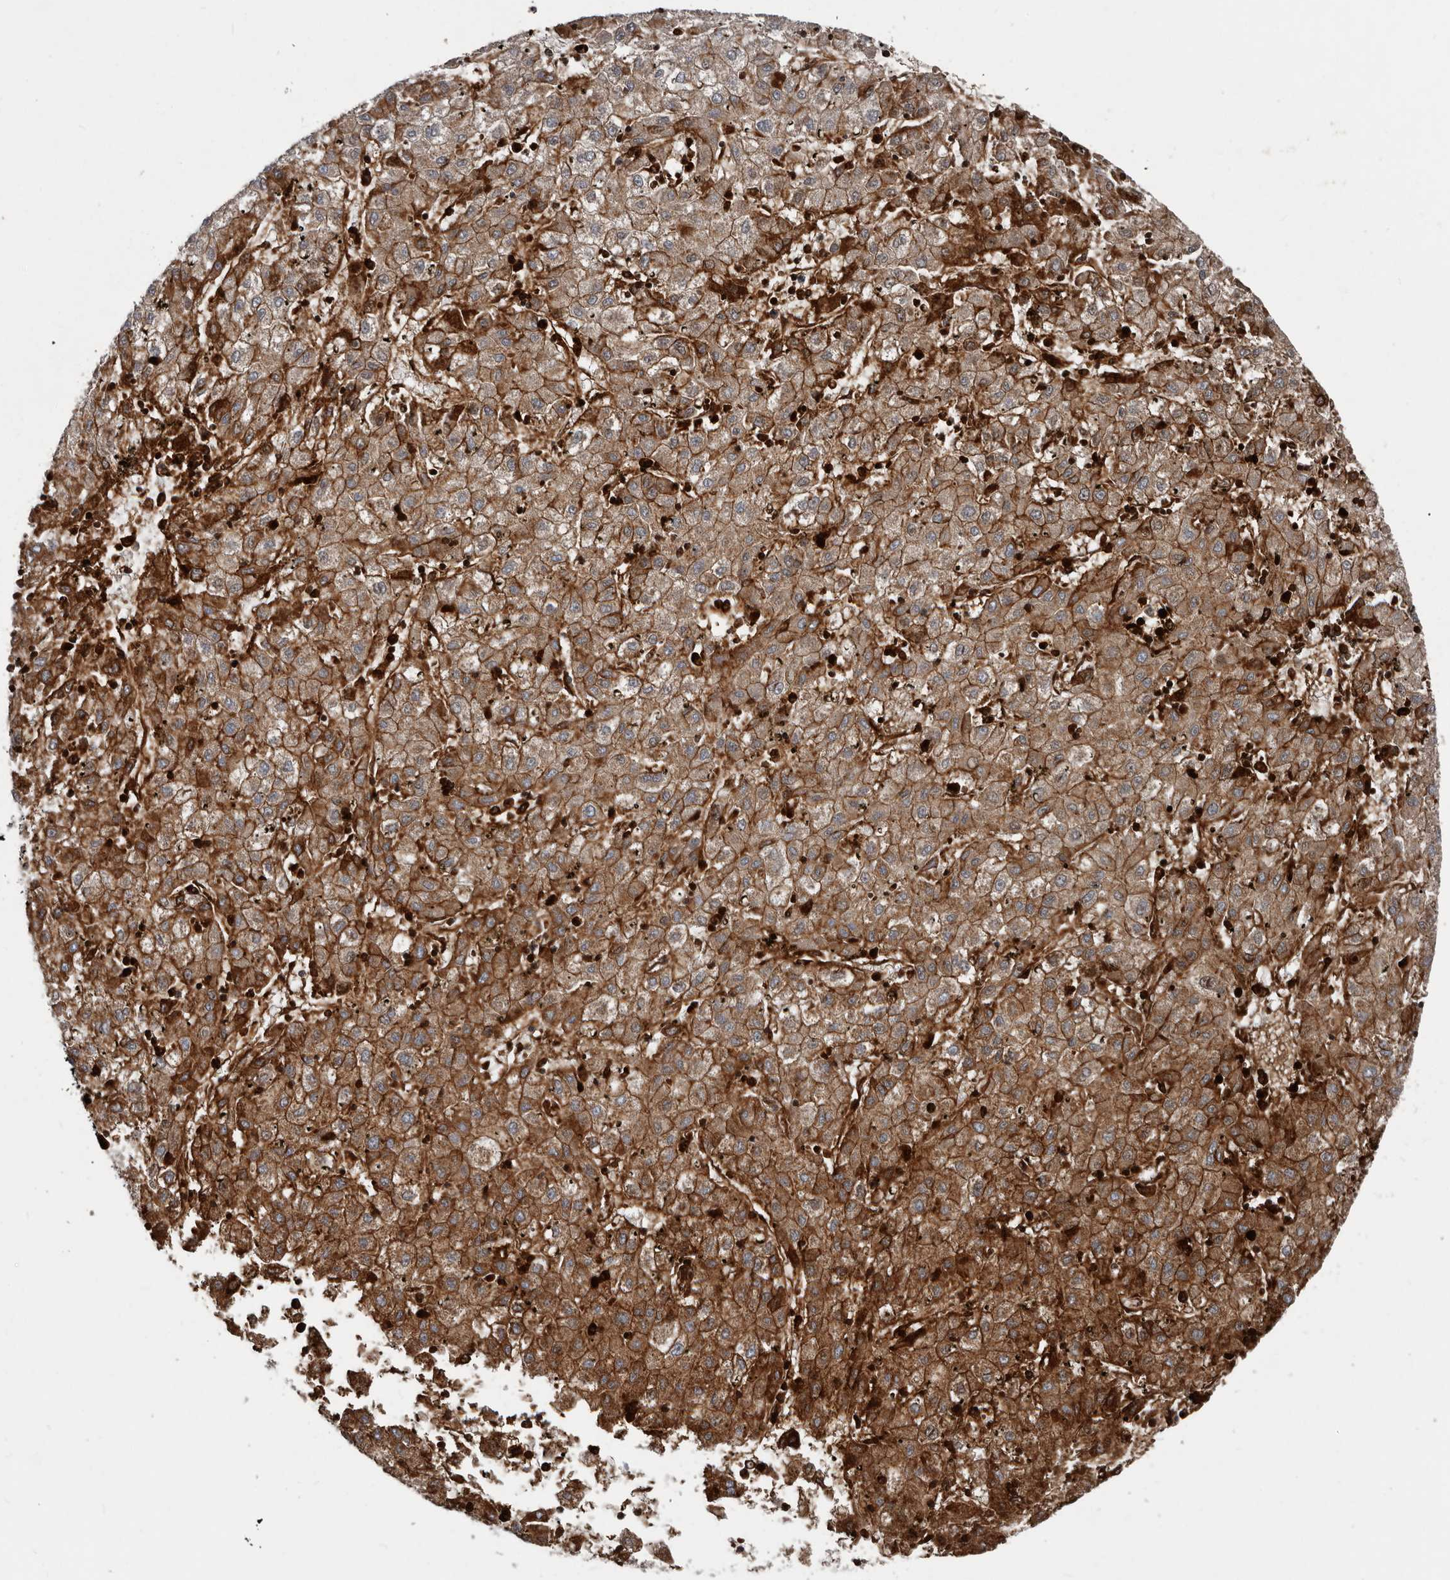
{"staining": {"intensity": "strong", "quantity": ">75%", "location": "cytoplasmic/membranous"}, "tissue": "liver cancer", "cell_type": "Tumor cells", "image_type": "cancer", "snomed": [{"axis": "morphology", "description": "Carcinoma, Hepatocellular, NOS"}, {"axis": "topography", "description": "Liver"}], "caption": "Liver cancer (hepatocellular carcinoma) stained with a brown dye reveals strong cytoplasmic/membranous positive positivity in about >75% of tumor cells.", "gene": "FBXO31", "patient": {"sex": "male", "age": 72}}